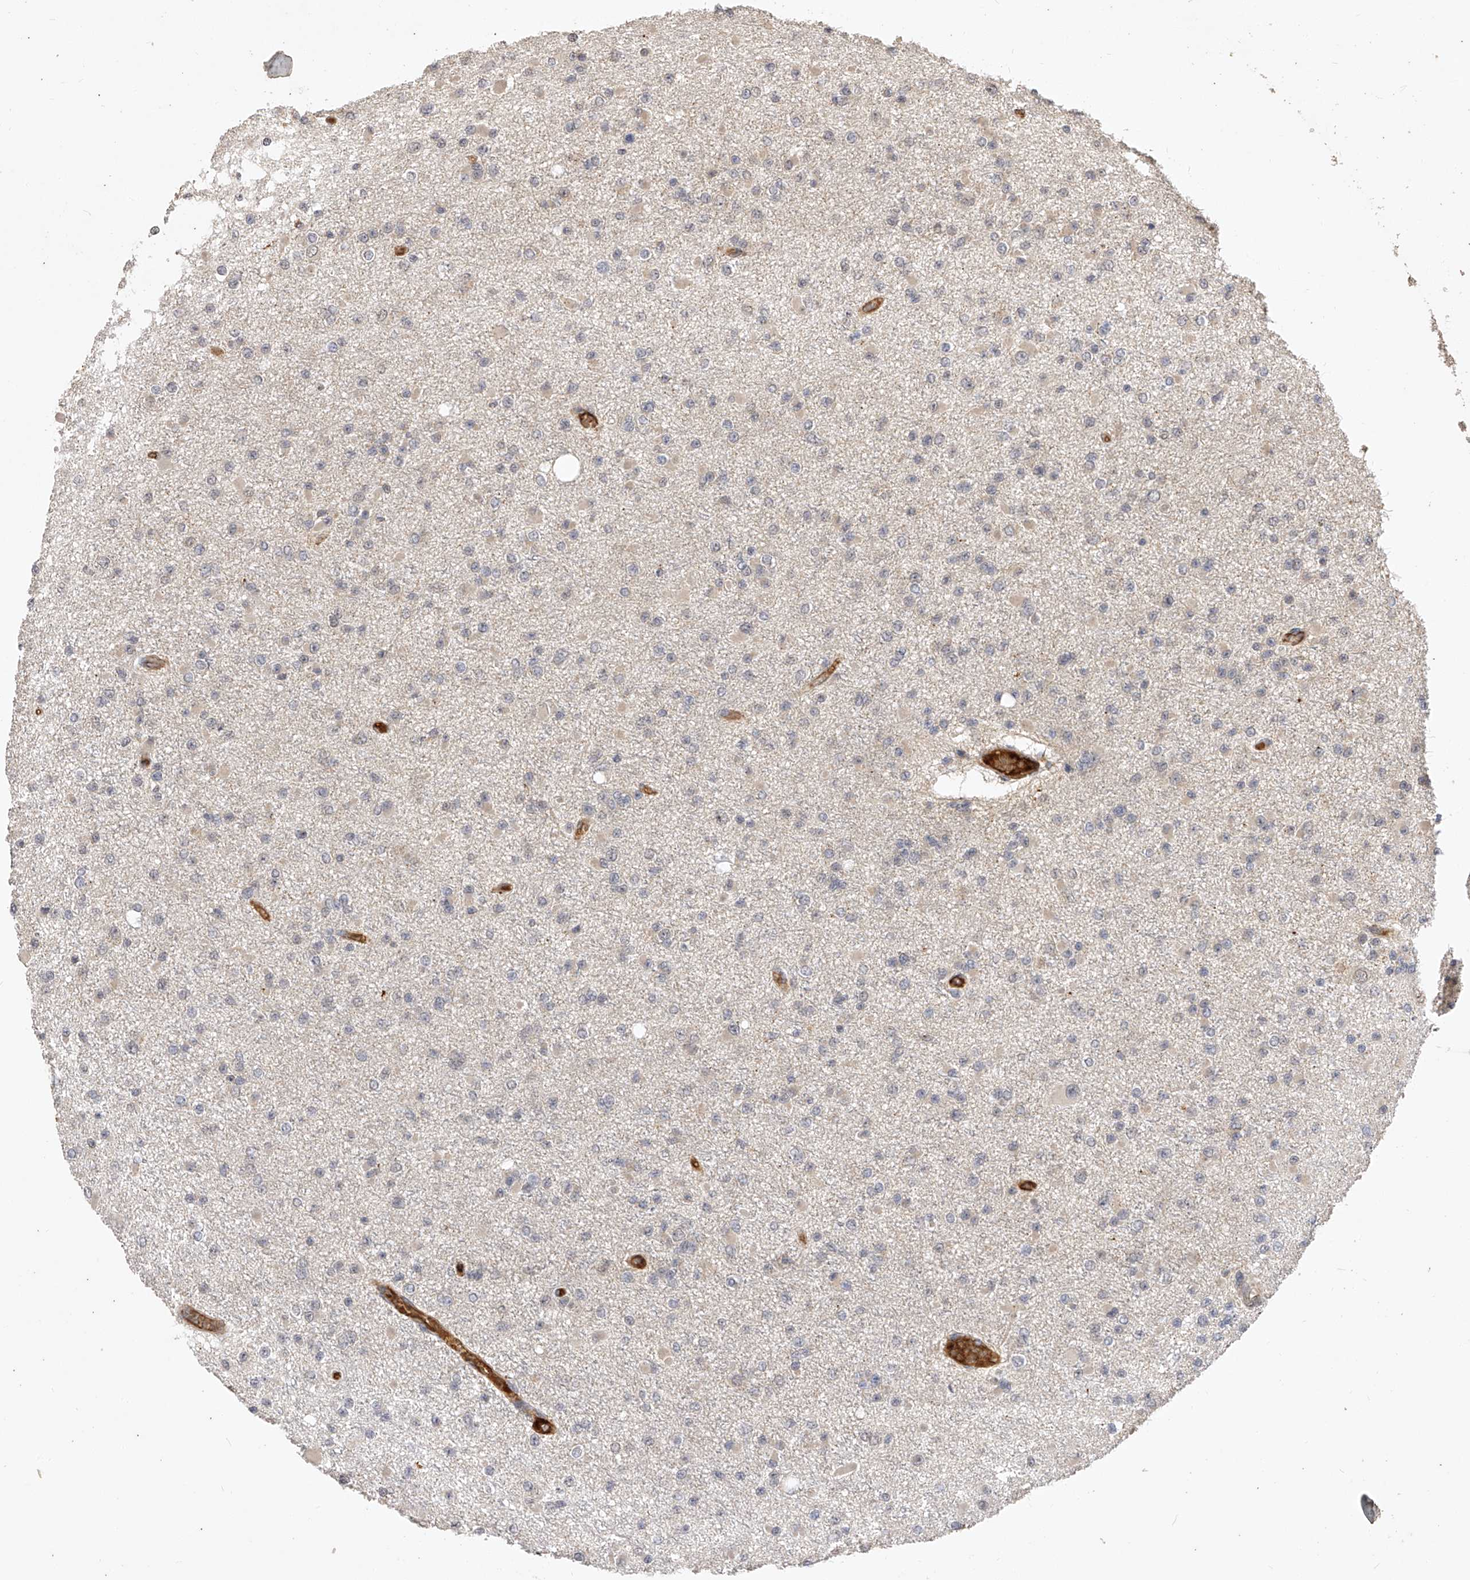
{"staining": {"intensity": "negative", "quantity": "none", "location": "none"}, "tissue": "glioma", "cell_type": "Tumor cells", "image_type": "cancer", "snomed": [{"axis": "morphology", "description": "Glioma, malignant, Low grade"}, {"axis": "topography", "description": "Brain"}], "caption": "DAB (3,3'-diaminobenzidine) immunohistochemical staining of human glioma displays no significant expression in tumor cells.", "gene": "CFAP410", "patient": {"sex": "female", "age": 22}}